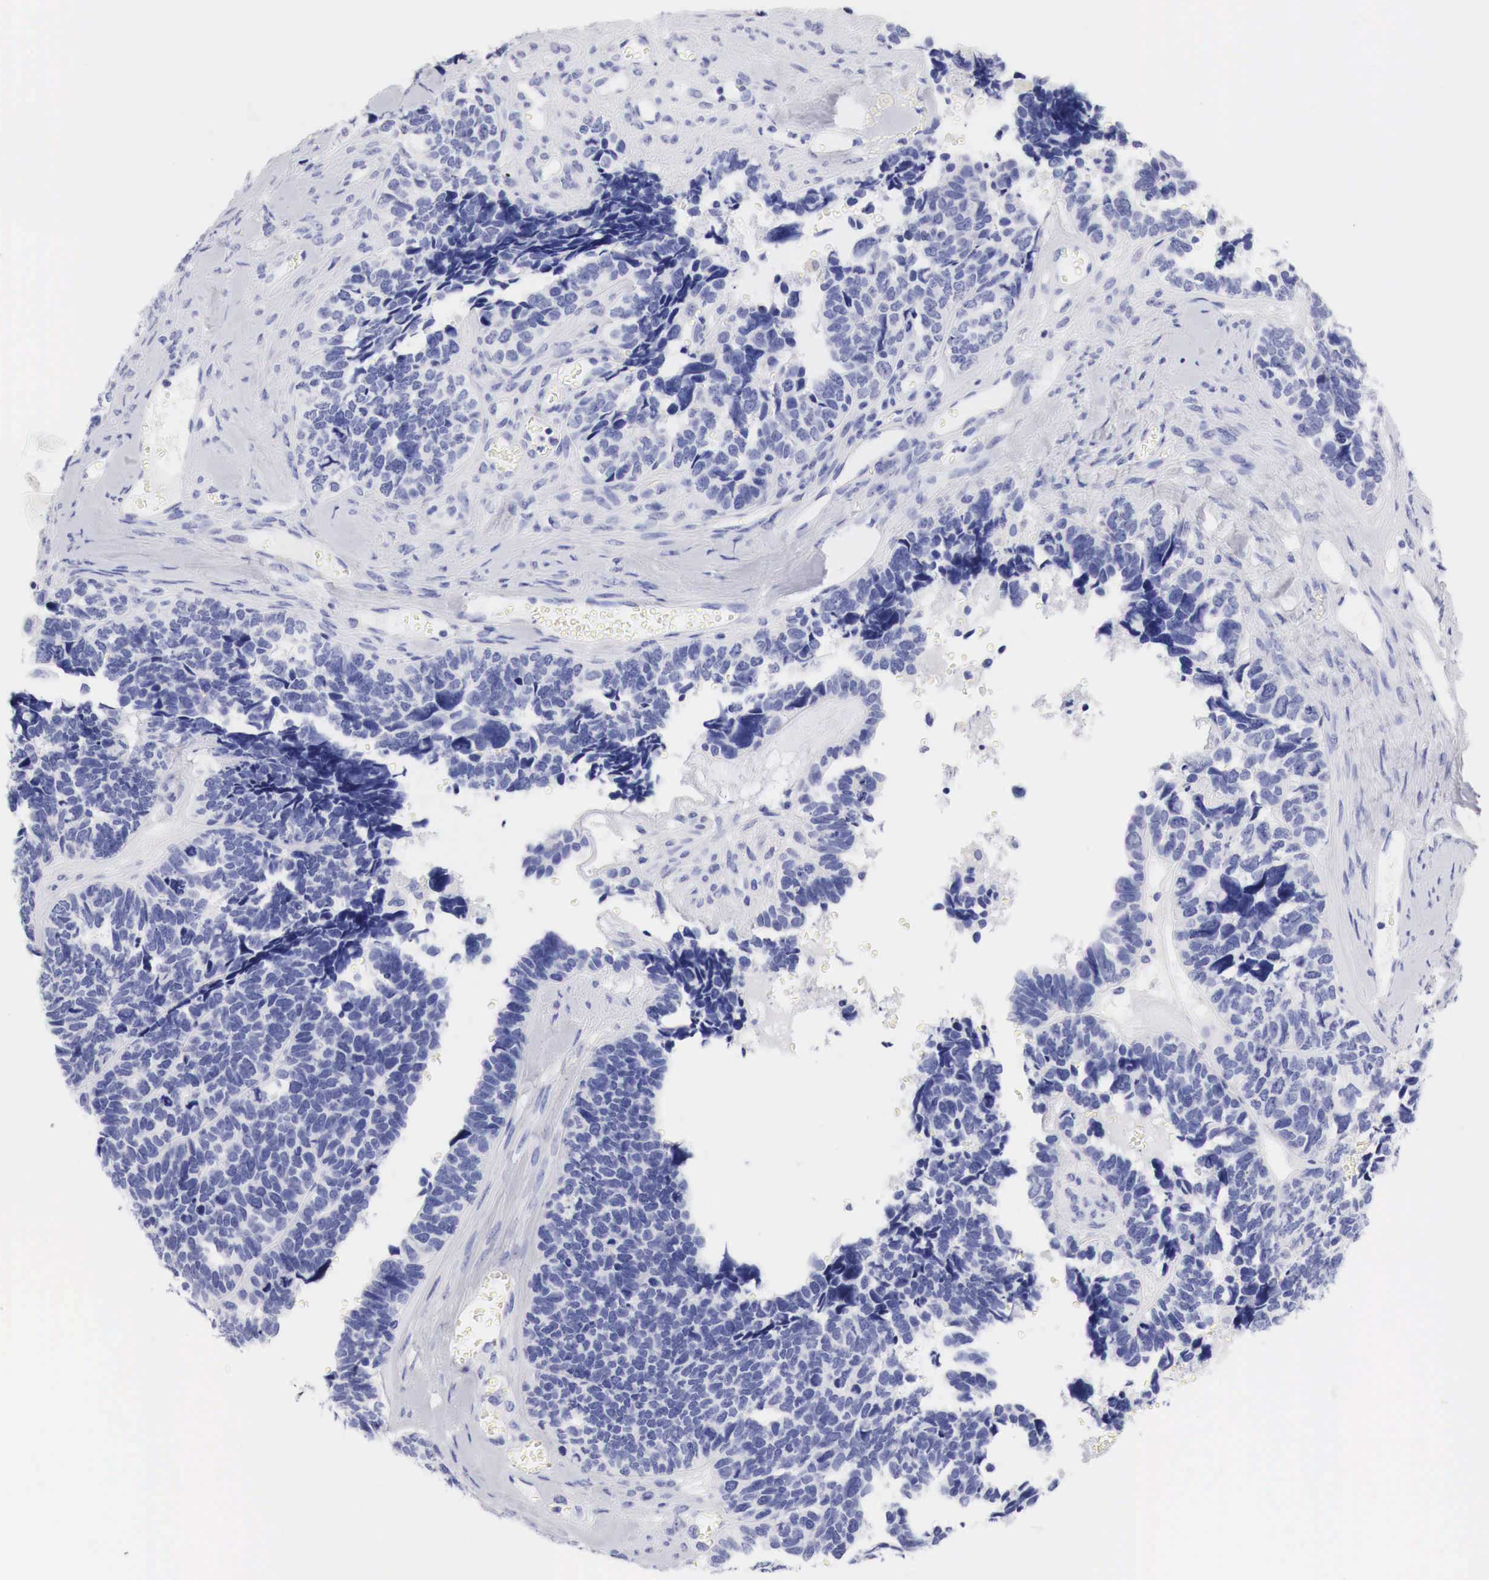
{"staining": {"intensity": "negative", "quantity": "none", "location": "none"}, "tissue": "ovarian cancer", "cell_type": "Tumor cells", "image_type": "cancer", "snomed": [{"axis": "morphology", "description": "Cystadenocarcinoma, serous, NOS"}, {"axis": "topography", "description": "Ovary"}], "caption": "Tumor cells are negative for brown protein staining in ovarian serous cystadenocarcinoma. The staining was performed using DAB (3,3'-diaminobenzidine) to visualize the protein expression in brown, while the nuclei were stained in blue with hematoxylin (Magnification: 20x).", "gene": "TYR", "patient": {"sex": "female", "age": 77}}